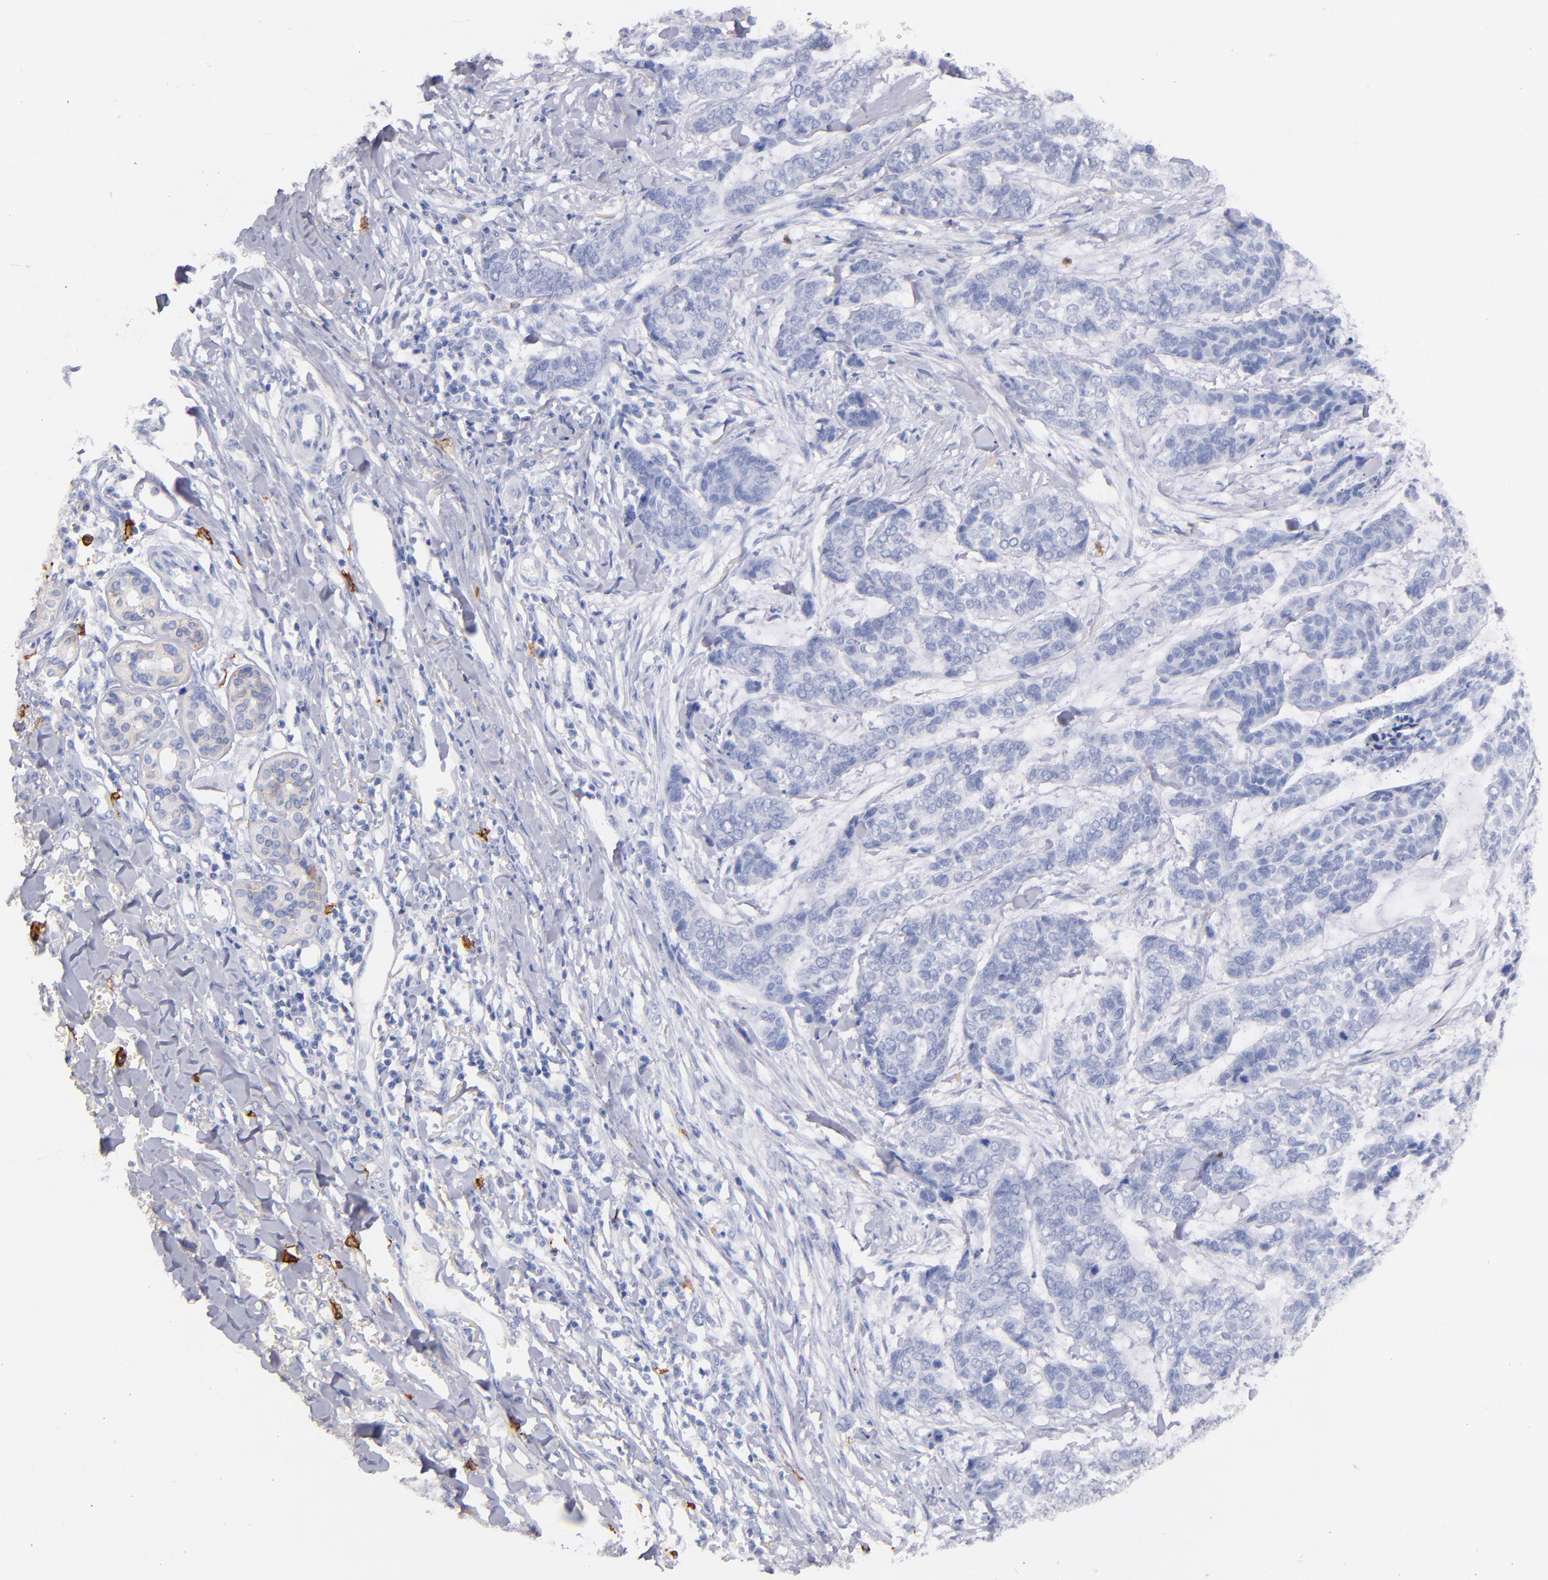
{"staining": {"intensity": "negative", "quantity": "none", "location": "none"}, "tissue": "skin cancer", "cell_type": "Tumor cells", "image_type": "cancer", "snomed": [{"axis": "morphology", "description": "Basal cell carcinoma"}, {"axis": "topography", "description": "Skin"}], "caption": "This photomicrograph is of skin cancer (basal cell carcinoma) stained with IHC to label a protein in brown with the nuclei are counter-stained blue. There is no positivity in tumor cells.", "gene": "KIT", "patient": {"sex": "female", "age": 64}}